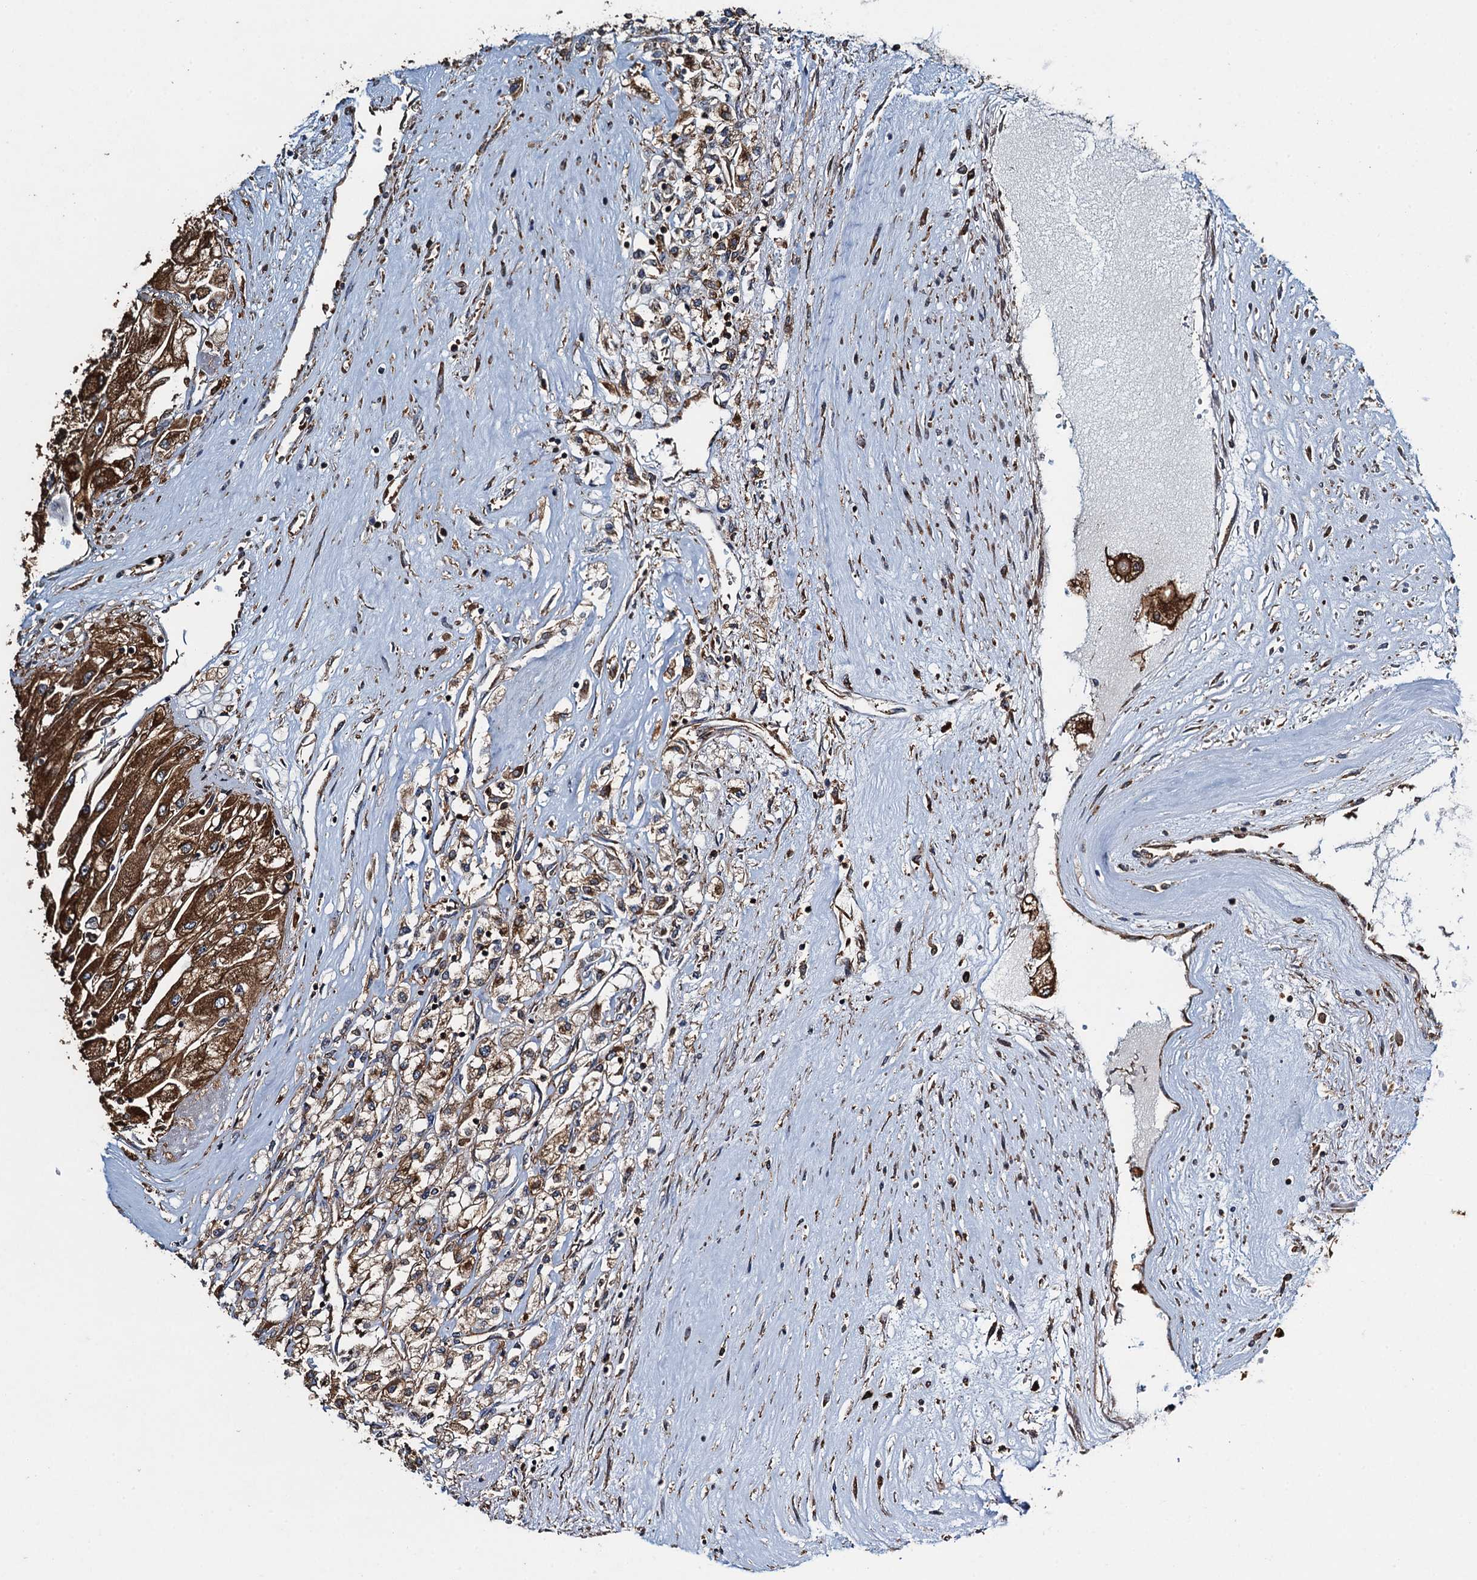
{"staining": {"intensity": "strong", "quantity": ">75%", "location": "cytoplasmic/membranous"}, "tissue": "renal cancer", "cell_type": "Tumor cells", "image_type": "cancer", "snomed": [{"axis": "morphology", "description": "Adenocarcinoma, NOS"}, {"axis": "topography", "description": "Kidney"}], "caption": "DAB immunohistochemical staining of renal cancer (adenocarcinoma) exhibits strong cytoplasmic/membranous protein expression in approximately >75% of tumor cells. (IHC, brightfield microscopy, high magnification).", "gene": "WHAMM", "patient": {"sex": "male", "age": 80}}